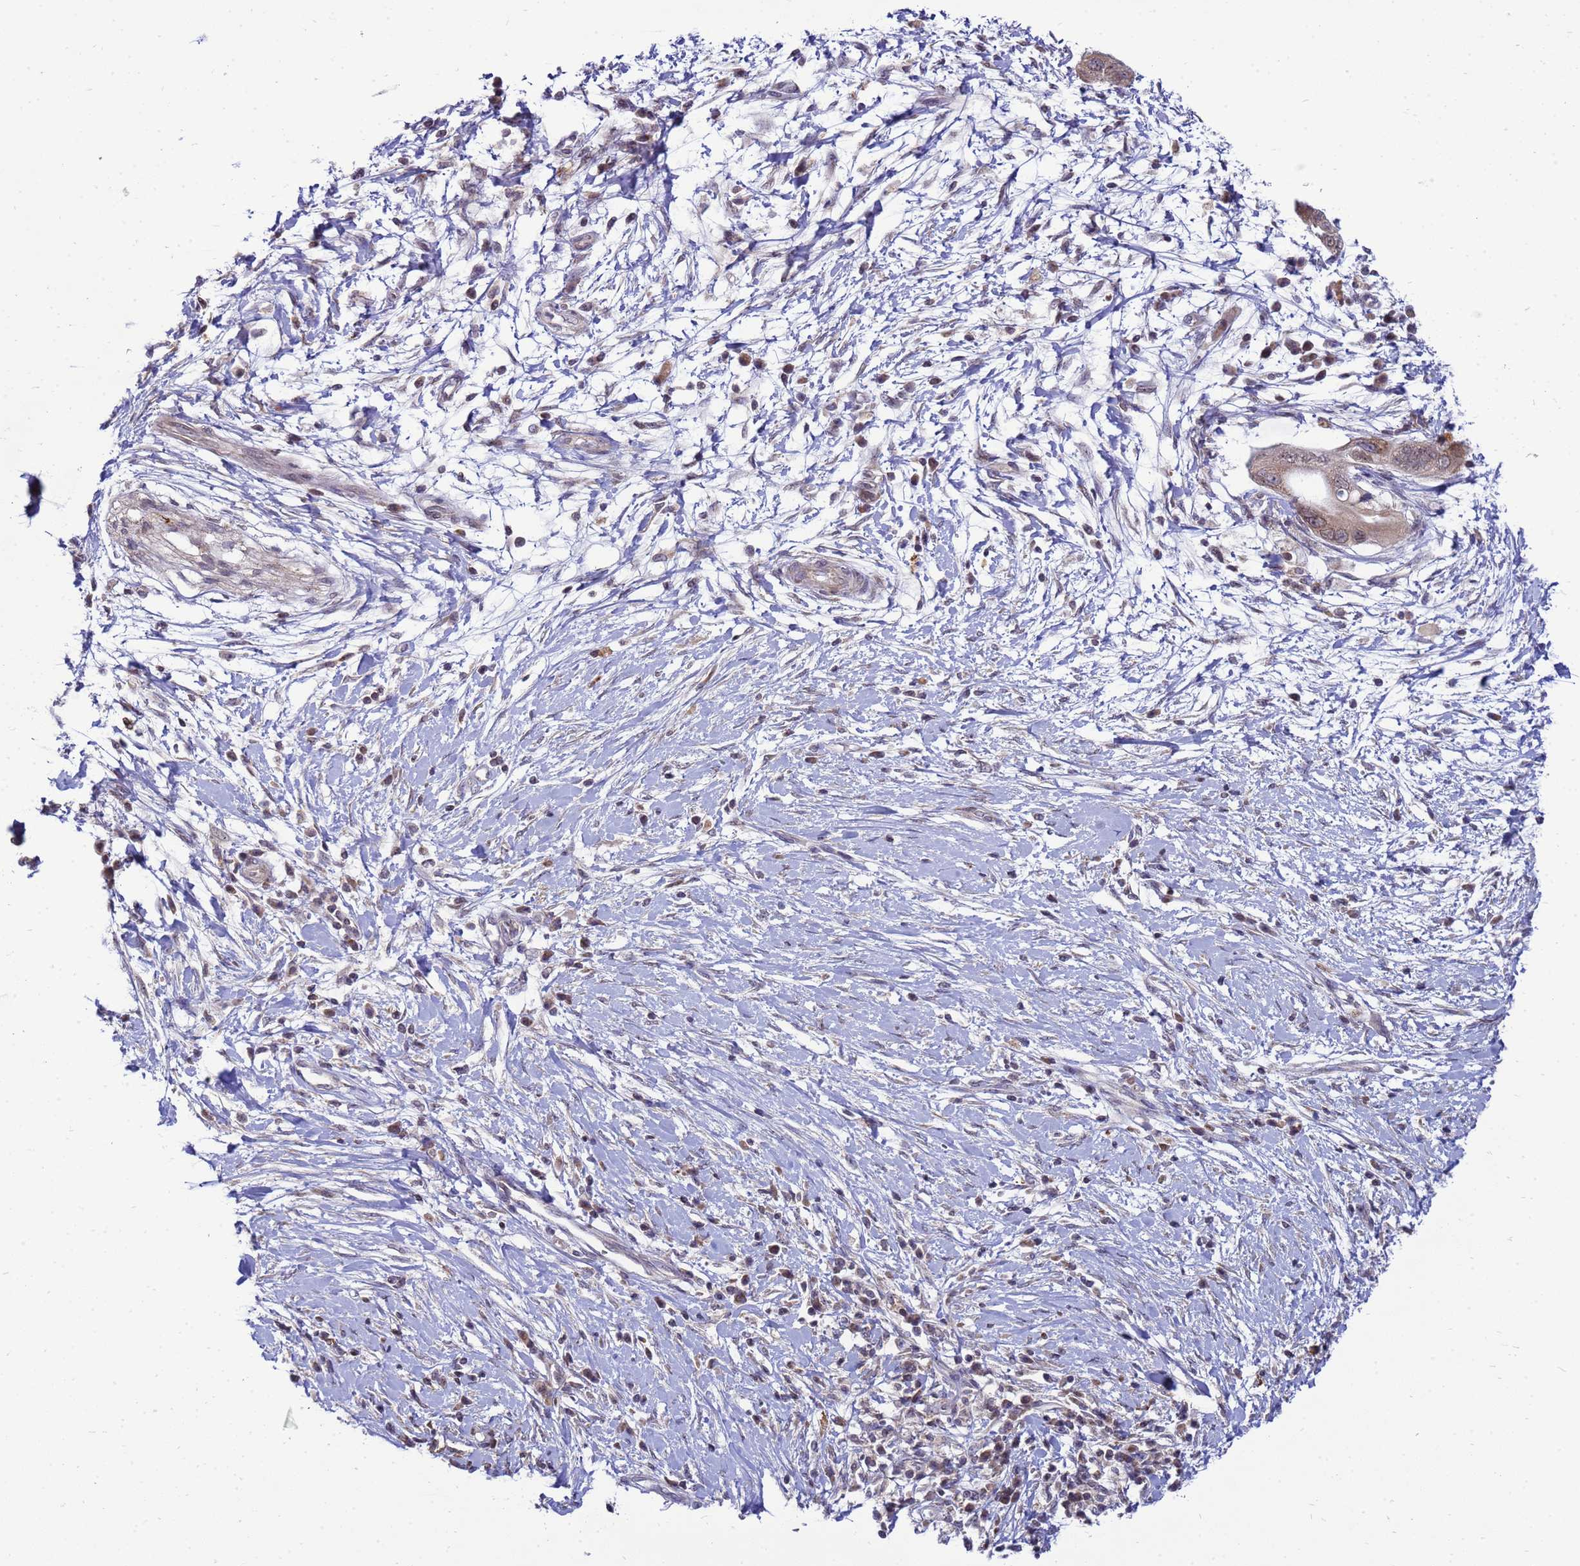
{"staining": {"intensity": "moderate", "quantity": ">75%", "location": "cytoplasmic/membranous"}, "tissue": "pancreatic cancer", "cell_type": "Tumor cells", "image_type": "cancer", "snomed": [{"axis": "morphology", "description": "Adenocarcinoma, NOS"}, {"axis": "topography", "description": "Pancreas"}], "caption": "There is medium levels of moderate cytoplasmic/membranous staining in tumor cells of pancreatic adenocarcinoma, as demonstrated by immunohistochemical staining (brown color).", "gene": "C12orf43", "patient": {"sex": "male", "age": 68}}